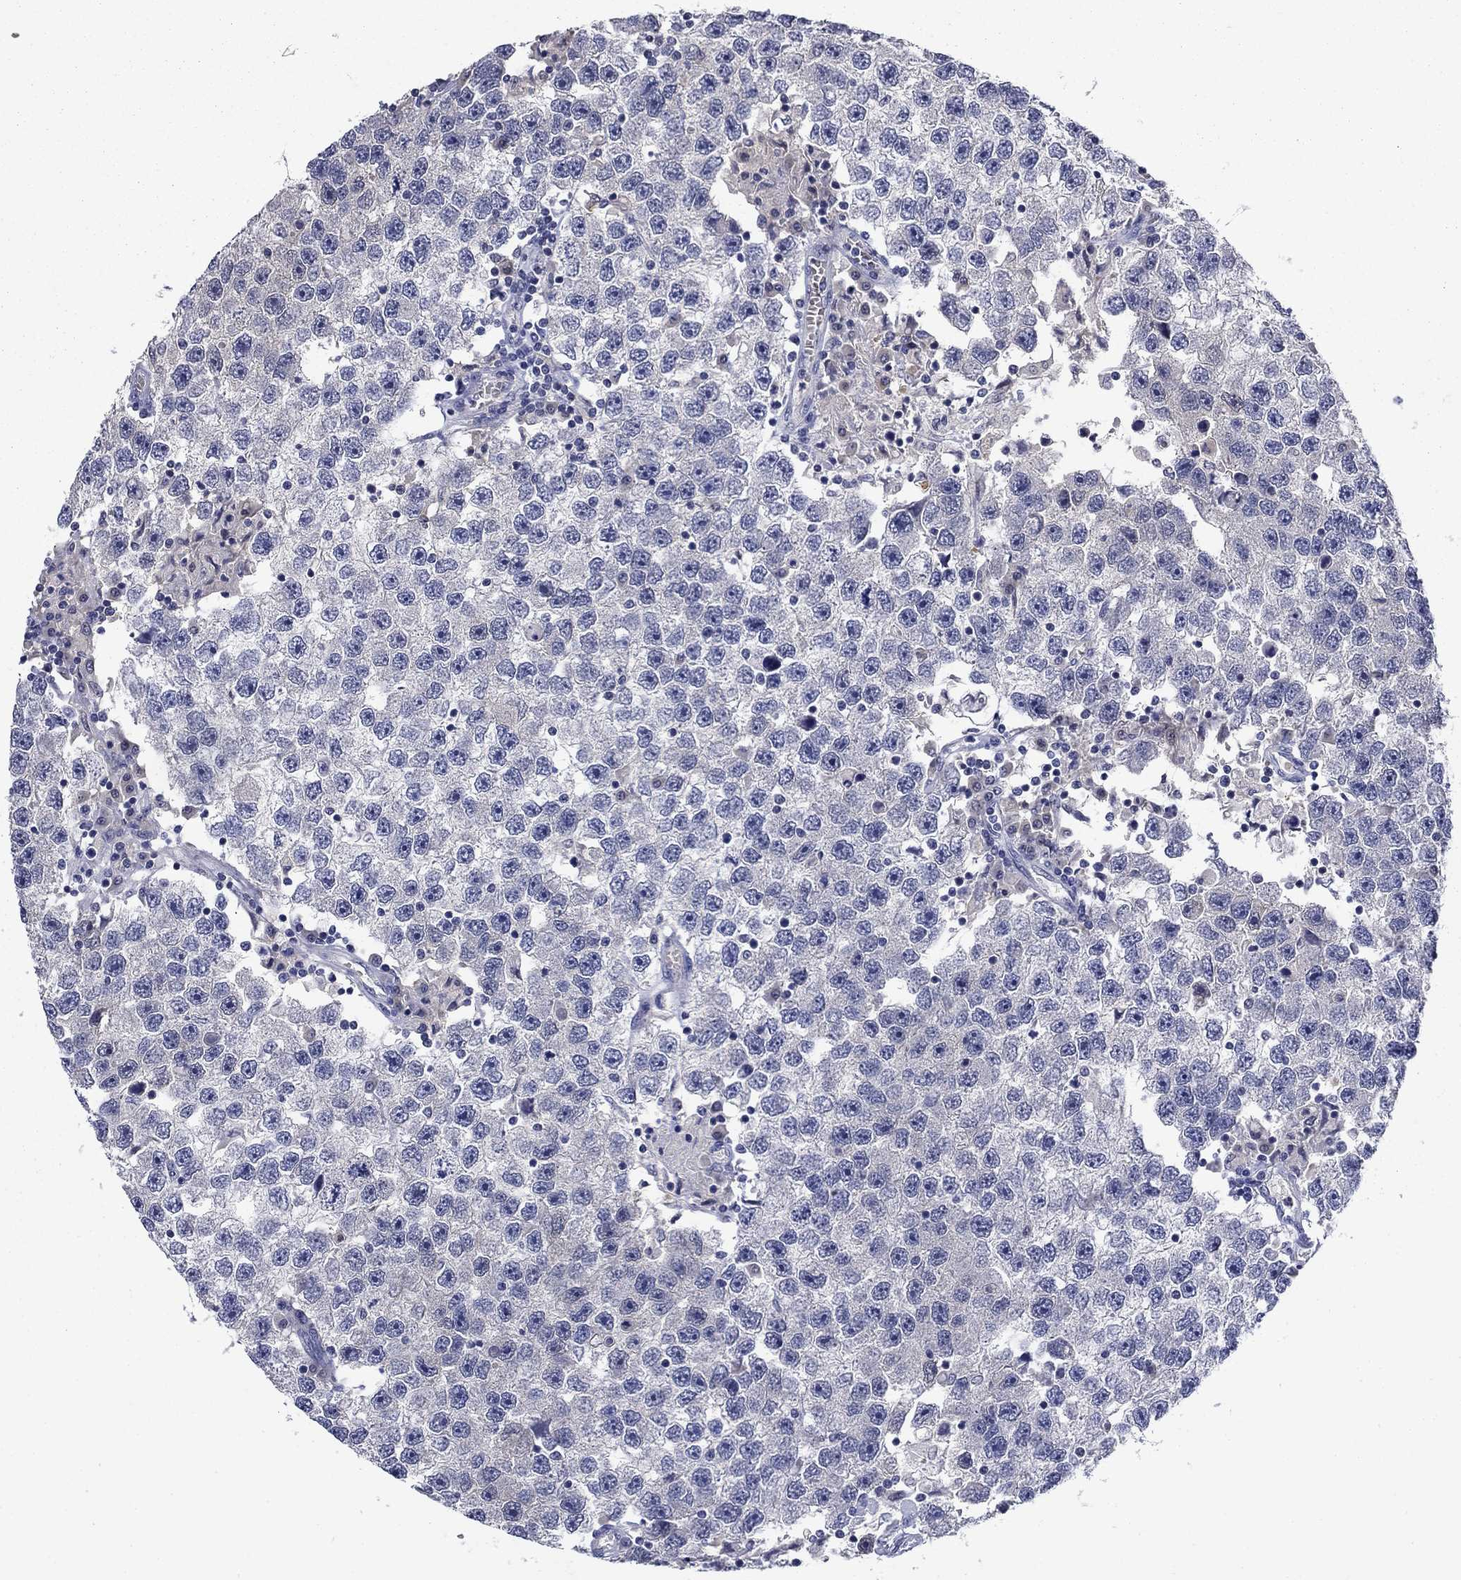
{"staining": {"intensity": "negative", "quantity": "none", "location": "none"}, "tissue": "testis cancer", "cell_type": "Tumor cells", "image_type": "cancer", "snomed": [{"axis": "morphology", "description": "Seminoma, NOS"}, {"axis": "topography", "description": "Testis"}], "caption": "This is a photomicrograph of immunohistochemistry staining of seminoma (testis), which shows no staining in tumor cells.", "gene": "DDTL", "patient": {"sex": "male", "age": 26}}